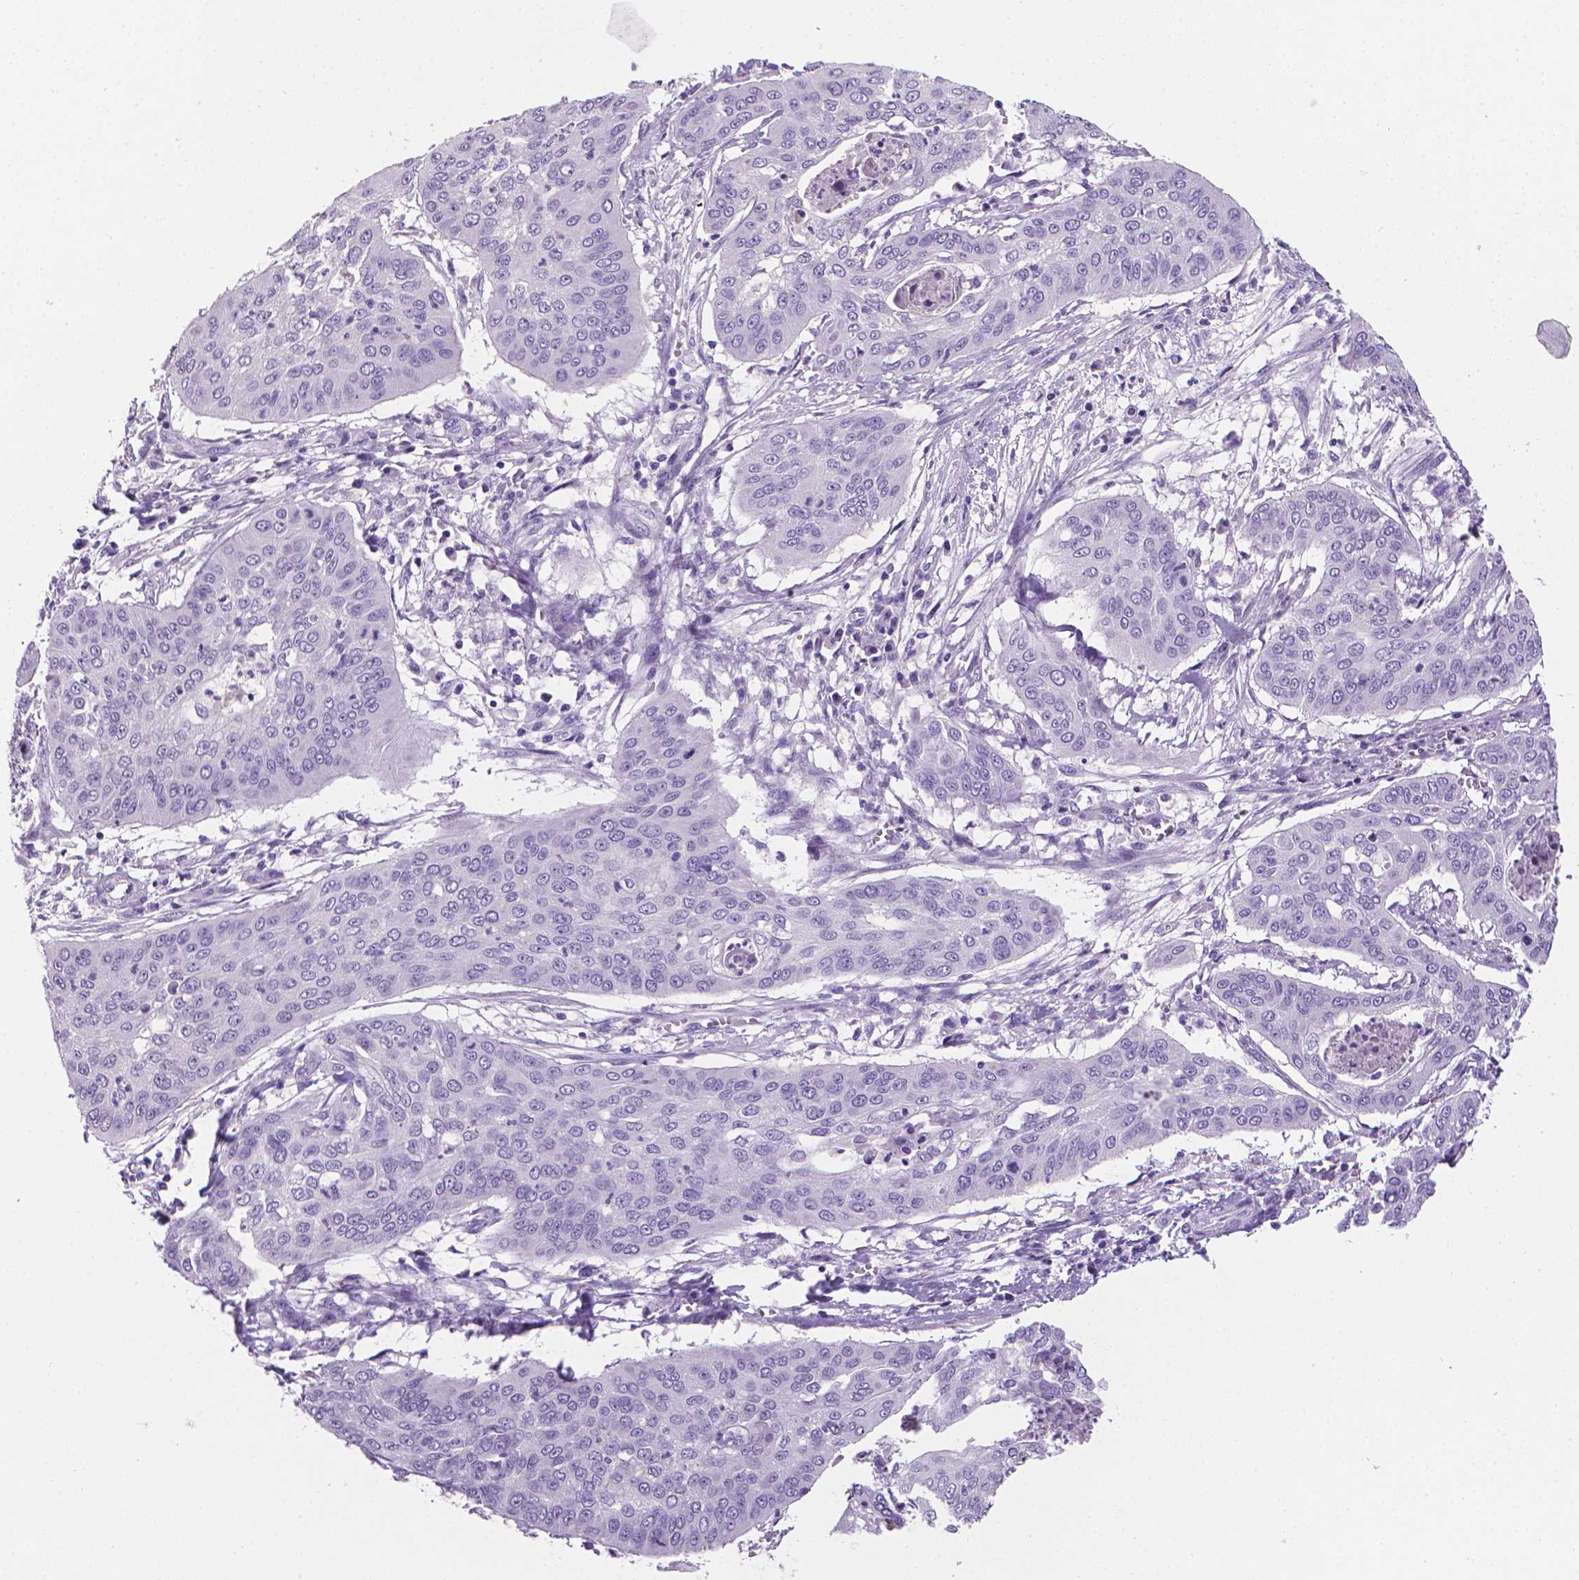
{"staining": {"intensity": "negative", "quantity": "none", "location": "none"}, "tissue": "cervical cancer", "cell_type": "Tumor cells", "image_type": "cancer", "snomed": [{"axis": "morphology", "description": "Squamous cell carcinoma, NOS"}, {"axis": "topography", "description": "Cervix"}], "caption": "Cervical squamous cell carcinoma was stained to show a protein in brown. There is no significant expression in tumor cells. Brightfield microscopy of immunohistochemistry stained with DAB (brown) and hematoxylin (blue), captured at high magnification.", "gene": "XPNPEP2", "patient": {"sex": "female", "age": 39}}